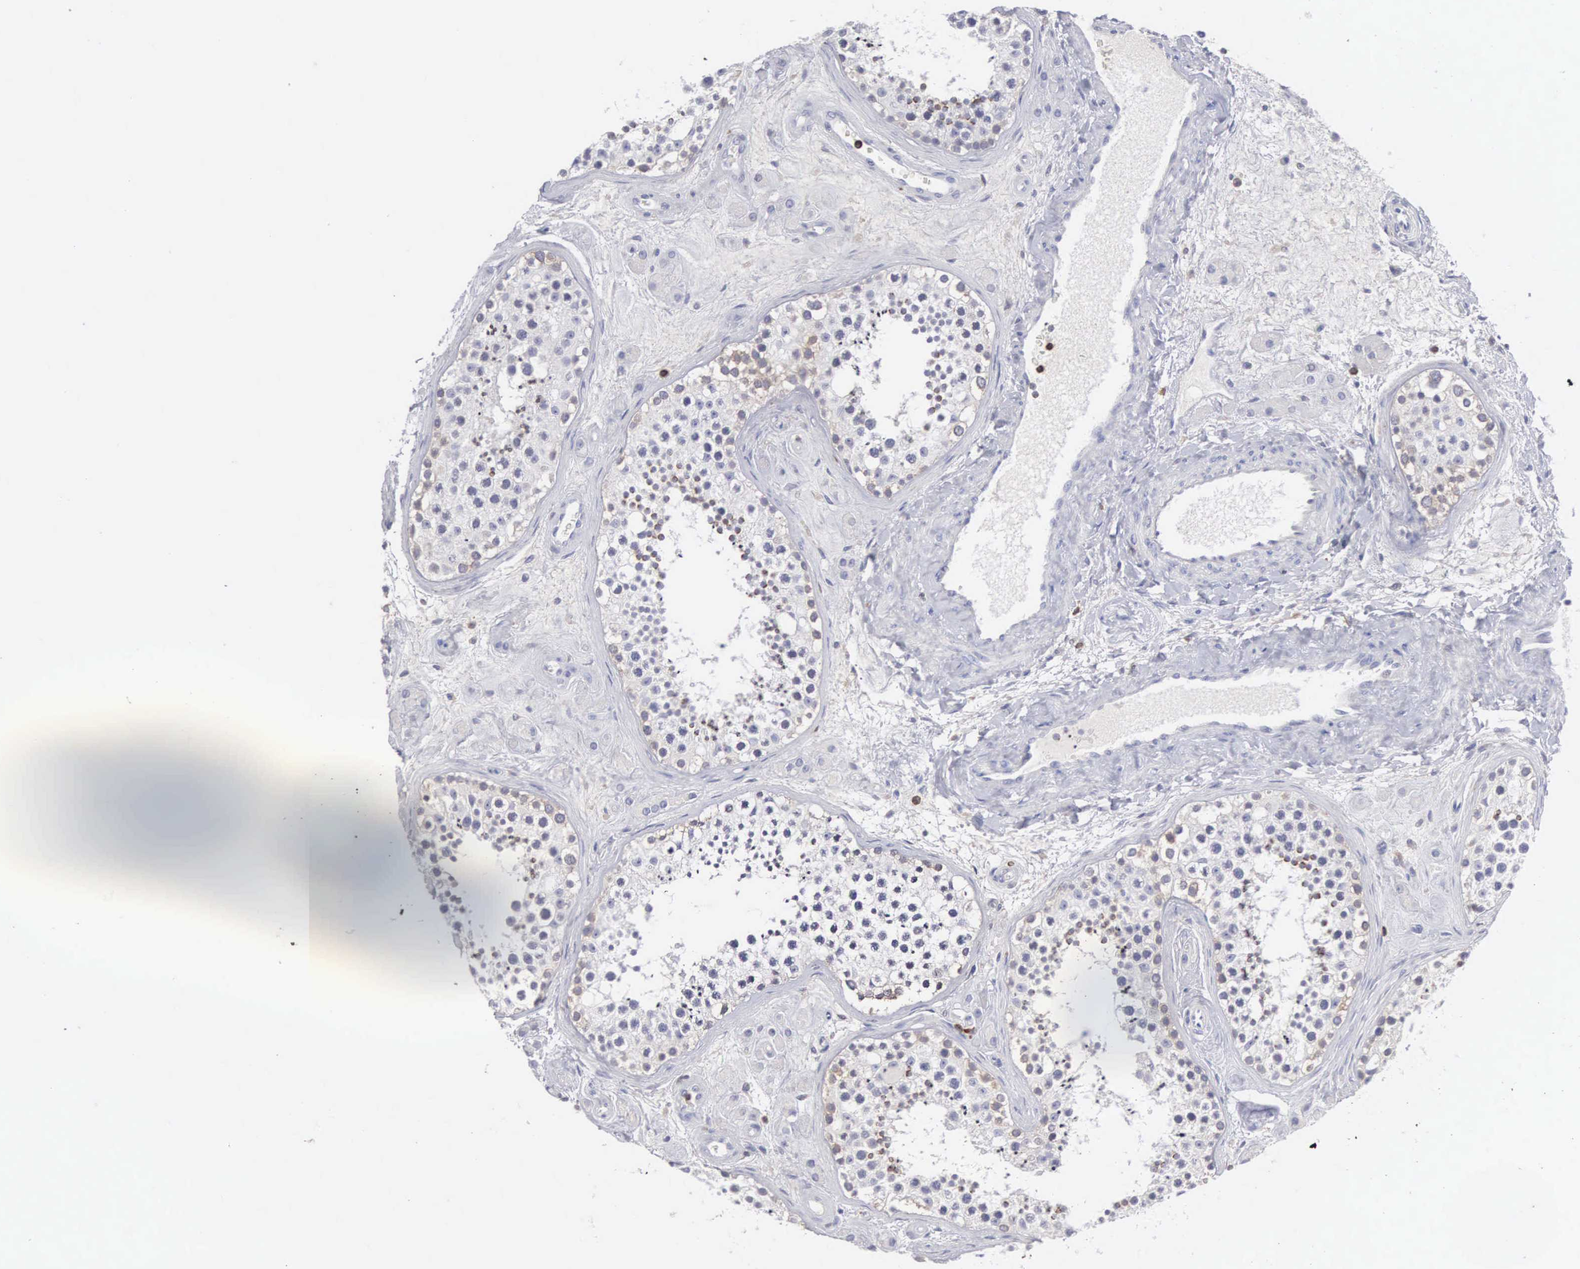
{"staining": {"intensity": "strong", "quantity": "25%-75%", "location": "cytoplasmic/membranous,nuclear"}, "tissue": "testis", "cell_type": "Cells in seminiferous ducts", "image_type": "normal", "snomed": [{"axis": "morphology", "description": "Normal tissue, NOS"}, {"axis": "topography", "description": "Testis"}], "caption": "DAB immunohistochemical staining of benign testis demonstrates strong cytoplasmic/membranous,nuclear protein expression in approximately 25%-75% of cells in seminiferous ducts.", "gene": "ENSG00000285304", "patient": {"sex": "male", "age": 38}}